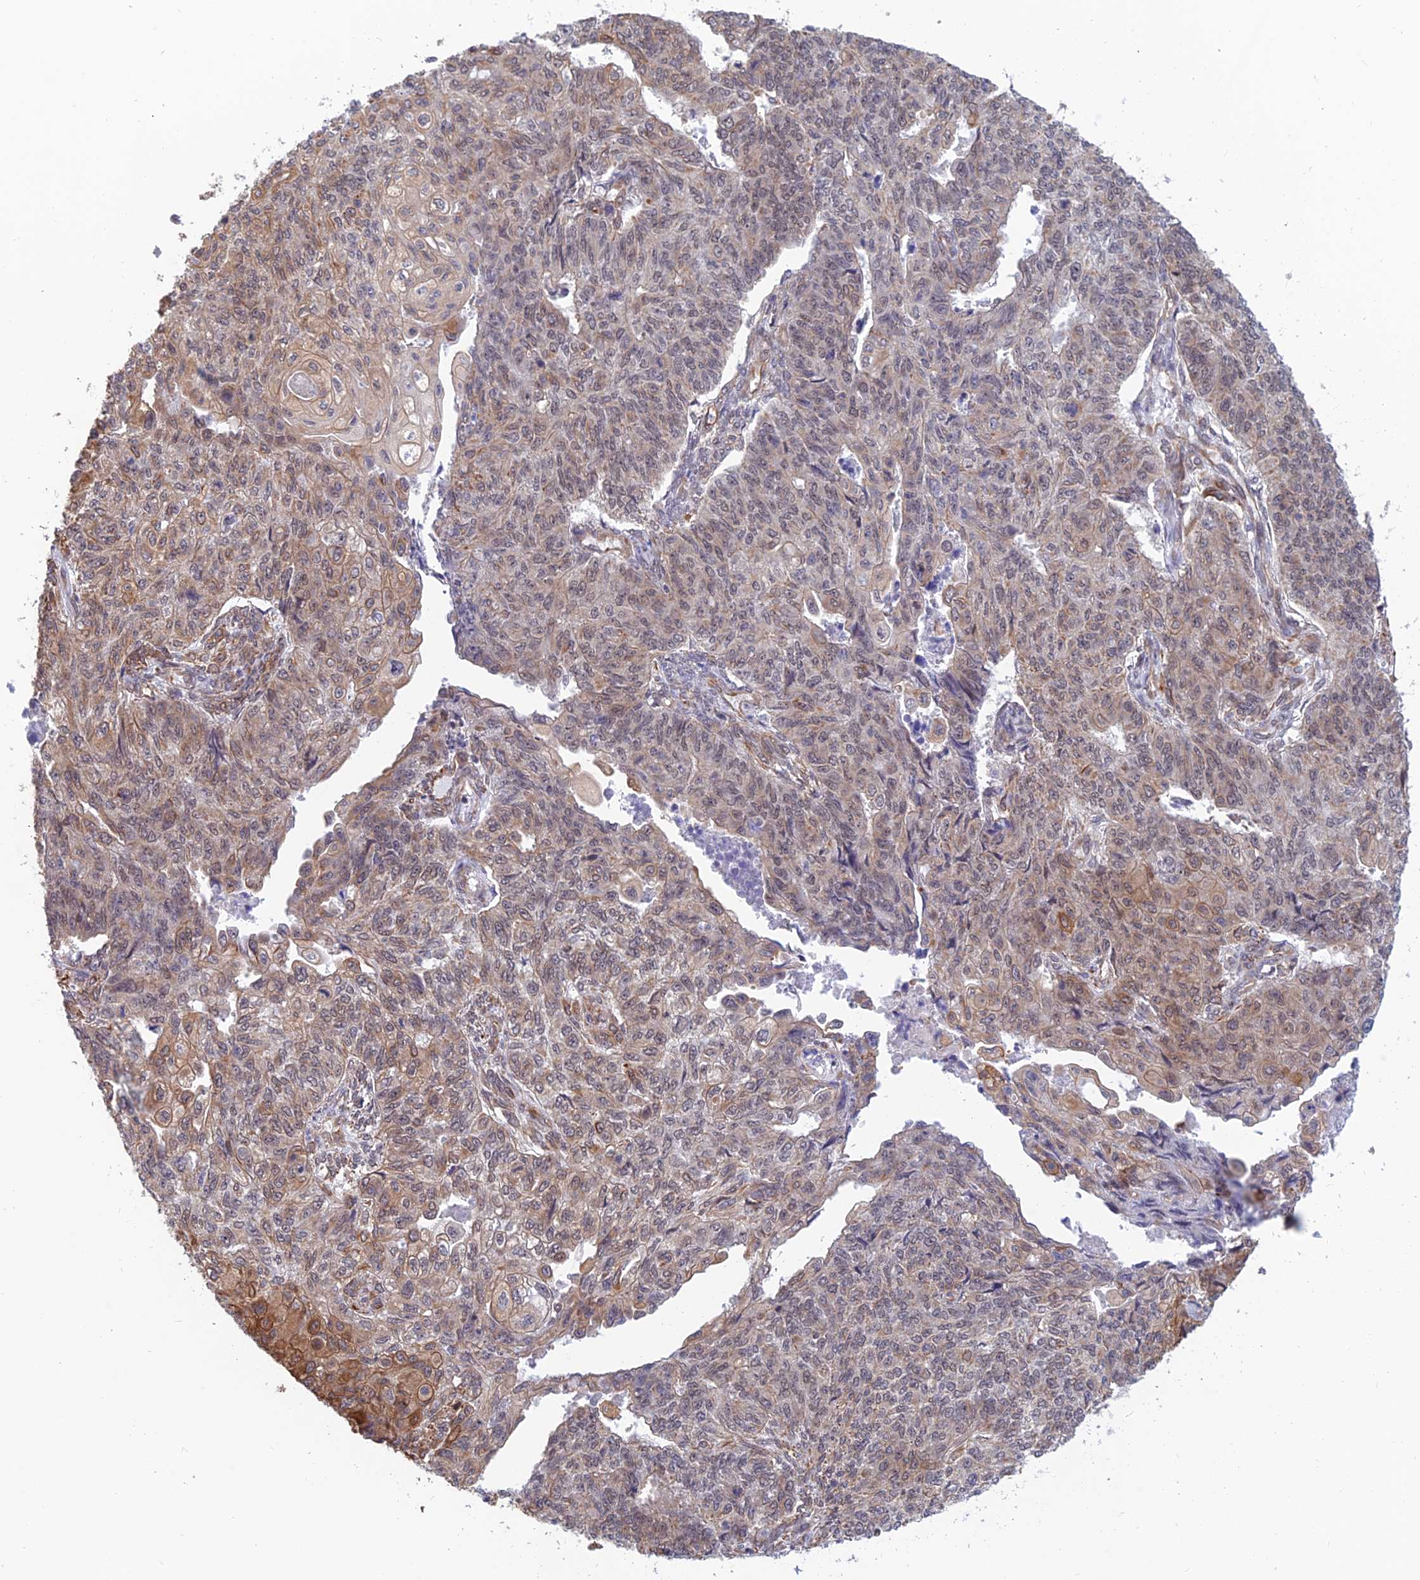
{"staining": {"intensity": "weak", "quantity": "25%-75%", "location": "cytoplasmic/membranous,nuclear"}, "tissue": "endometrial cancer", "cell_type": "Tumor cells", "image_type": "cancer", "snomed": [{"axis": "morphology", "description": "Adenocarcinoma, NOS"}, {"axis": "topography", "description": "Endometrium"}], "caption": "Brown immunohistochemical staining in endometrial cancer (adenocarcinoma) displays weak cytoplasmic/membranous and nuclear expression in approximately 25%-75% of tumor cells. Using DAB (brown) and hematoxylin (blue) stains, captured at high magnification using brightfield microscopy.", "gene": "PAGR1", "patient": {"sex": "female", "age": 32}}